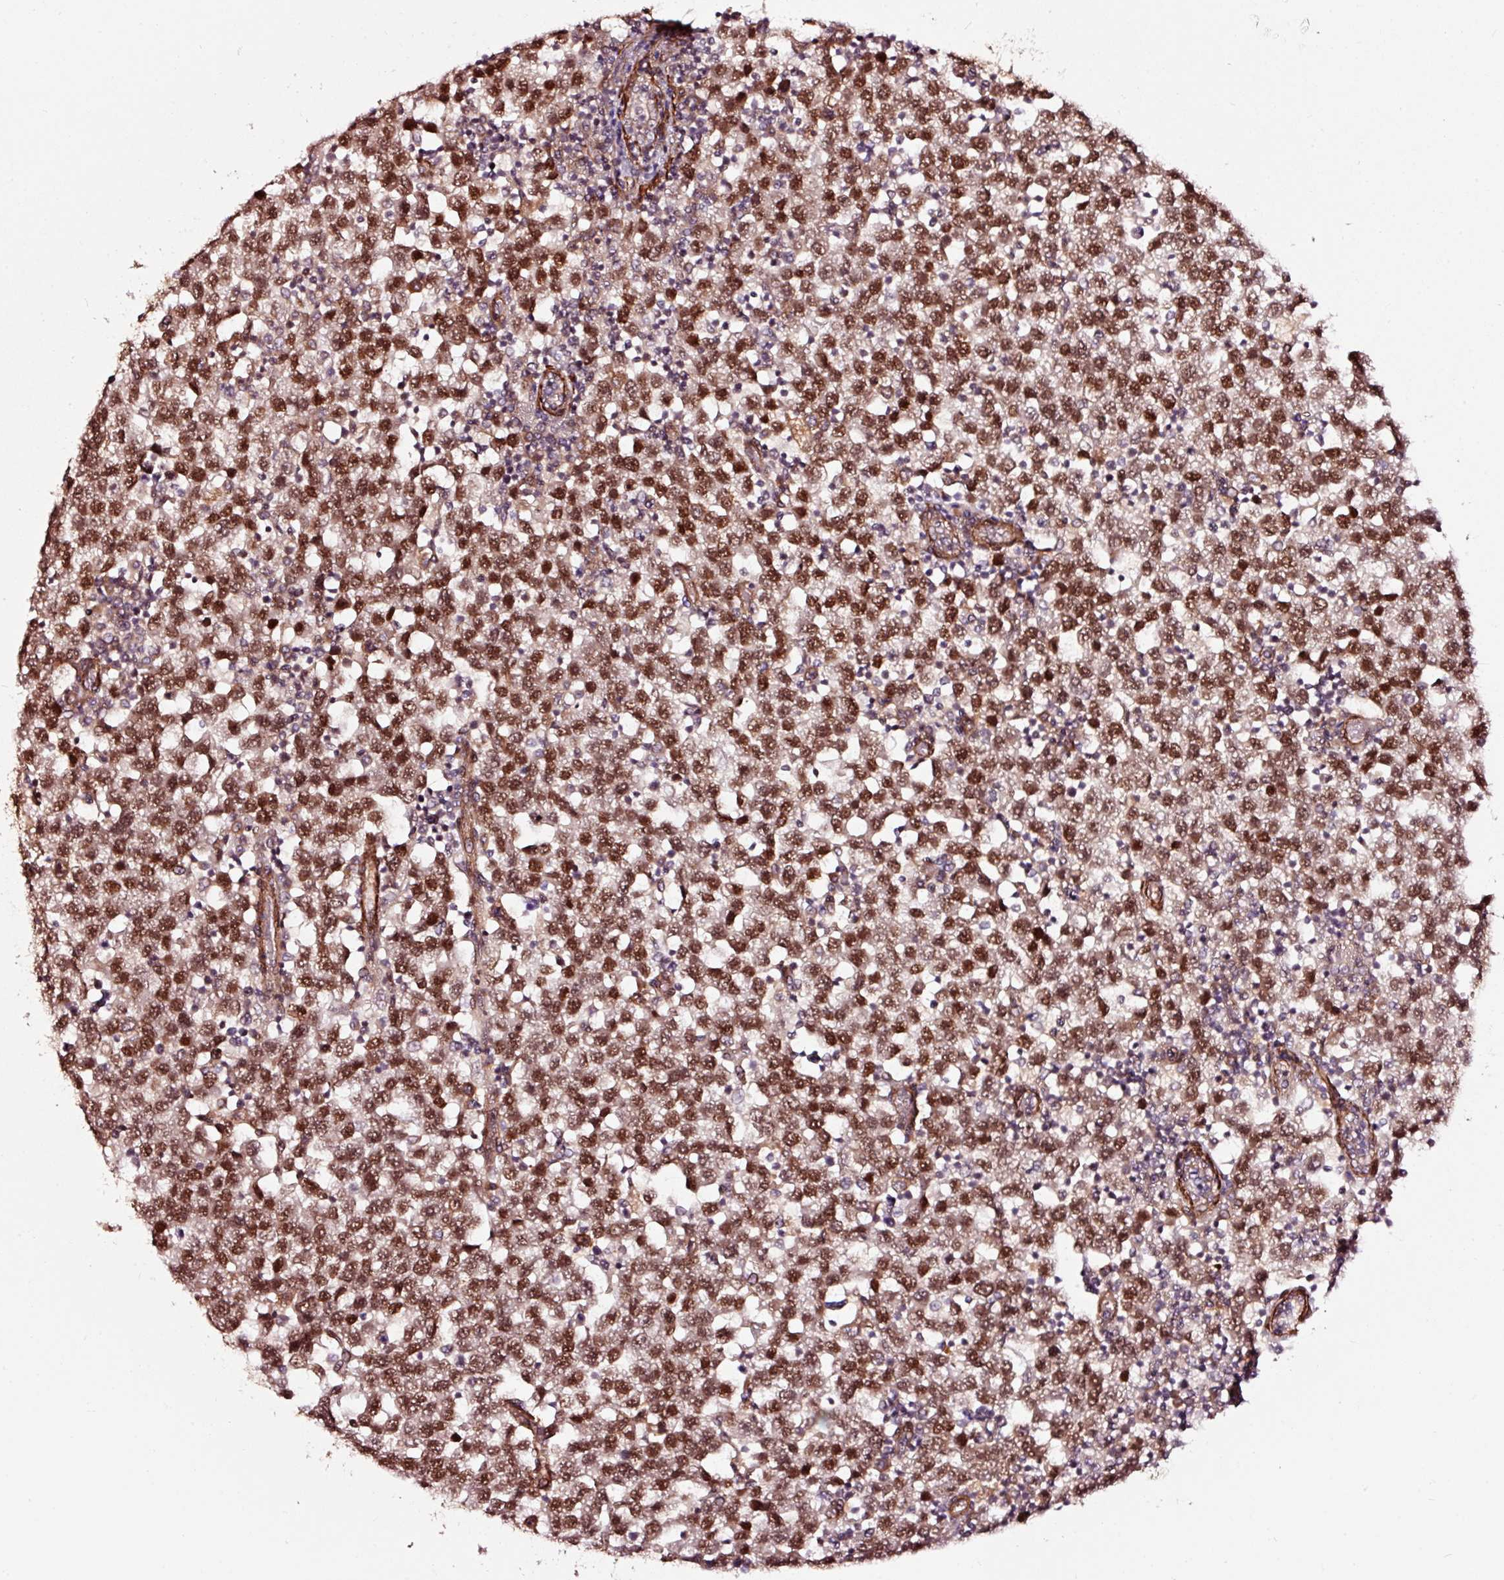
{"staining": {"intensity": "strong", "quantity": ">75%", "location": "nuclear"}, "tissue": "testis cancer", "cell_type": "Tumor cells", "image_type": "cancer", "snomed": [{"axis": "morphology", "description": "Seminoma, NOS"}, {"axis": "topography", "description": "Testis"}], "caption": "A high-resolution histopathology image shows immunohistochemistry (IHC) staining of testis cancer, which displays strong nuclear positivity in about >75% of tumor cells.", "gene": "TPM1", "patient": {"sex": "male", "age": 34}}